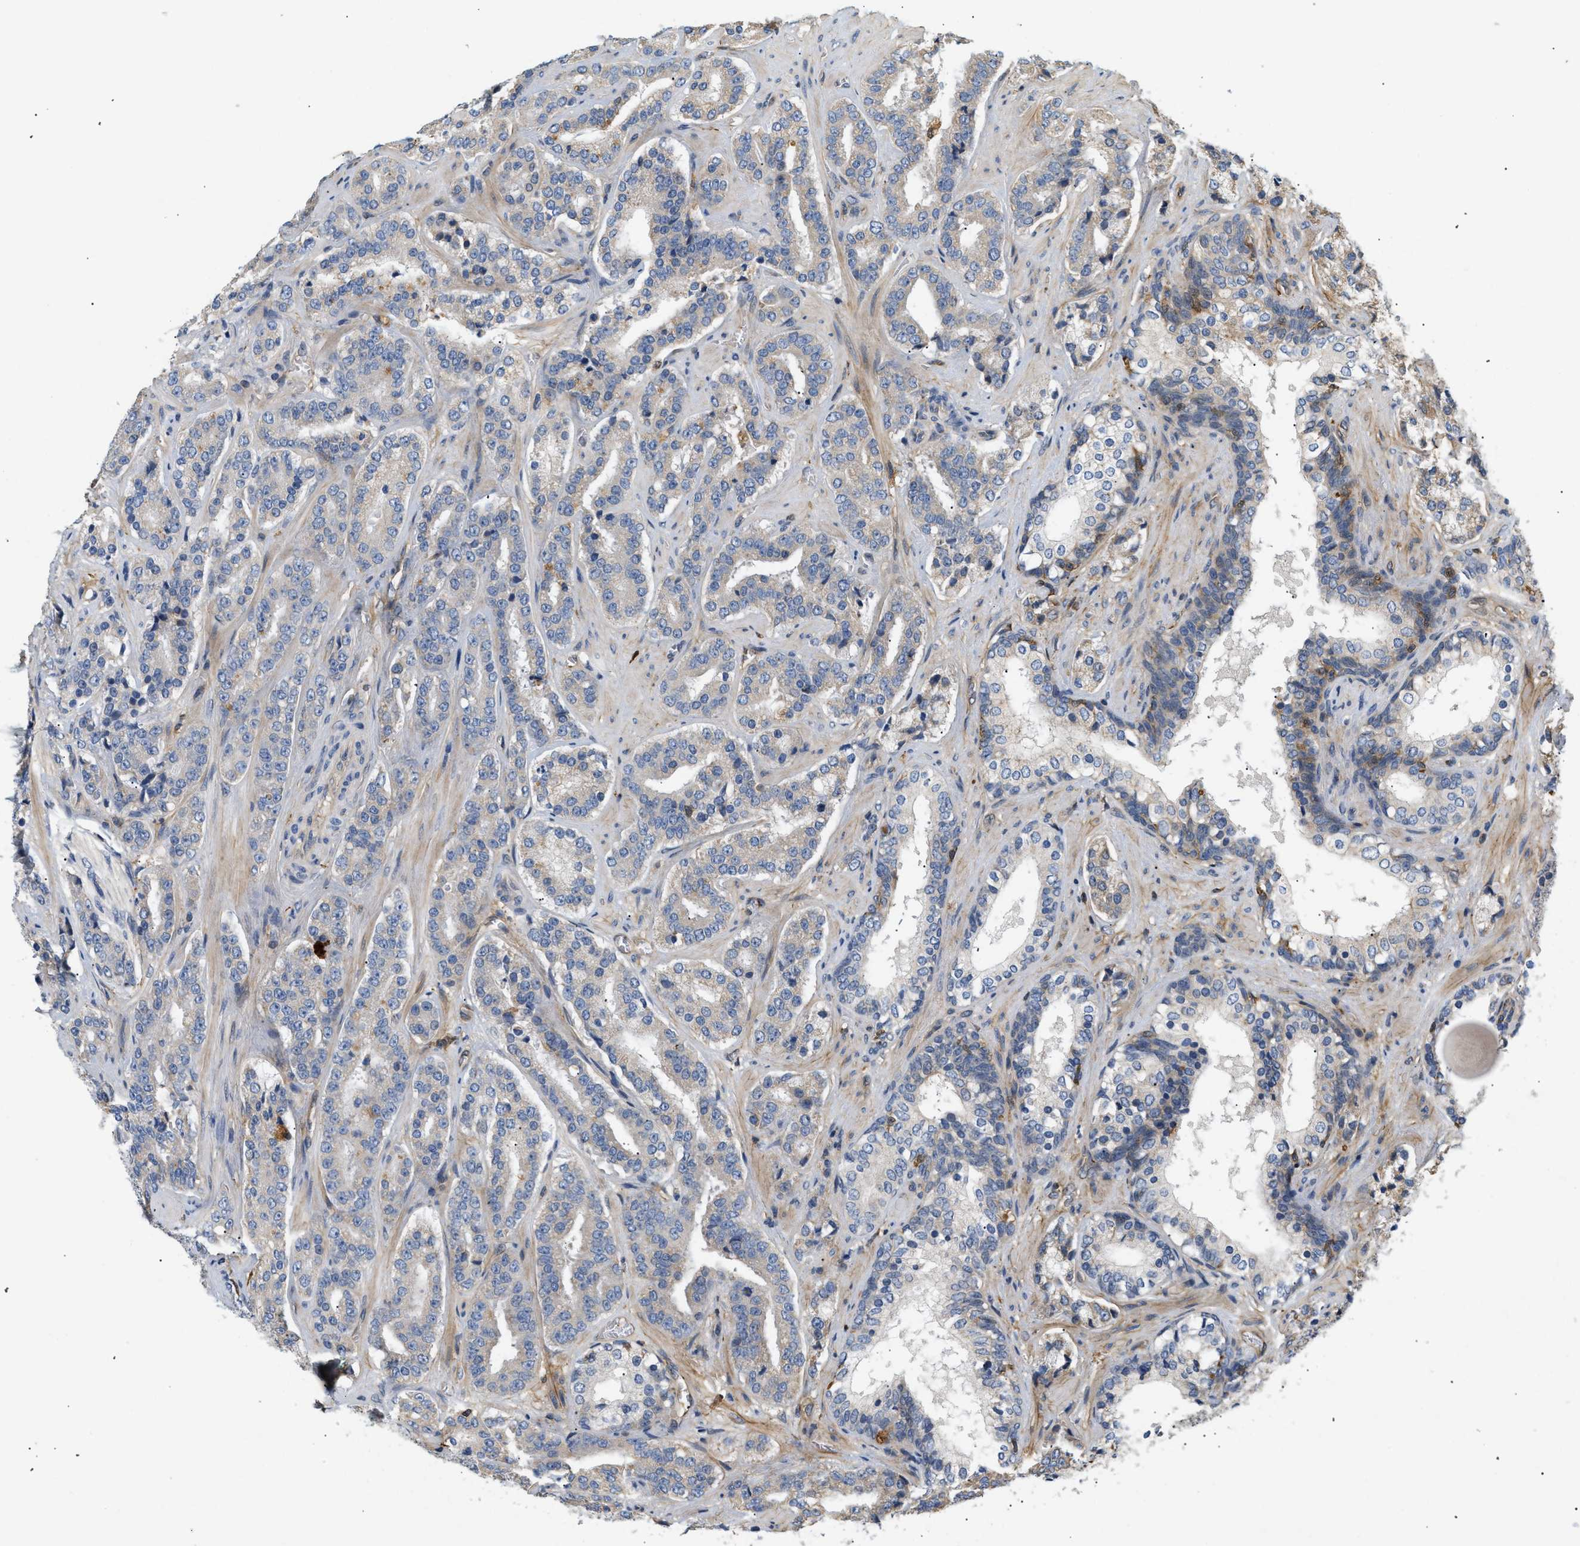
{"staining": {"intensity": "weak", "quantity": "<25%", "location": "cytoplasmic/membranous"}, "tissue": "prostate cancer", "cell_type": "Tumor cells", "image_type": "cancer", "snomed": [{"axis": "morphology", "description": "Adenocarcinoma, High grade"}, {"axis": "topography", "description": "Prostate"}], "caption": "DAB immunohistochemical staining of prostate cancer exhibits no significant expression in tumor cells.", "gene": "FARS2", "patient": {"sex": "male", "age": 60}}